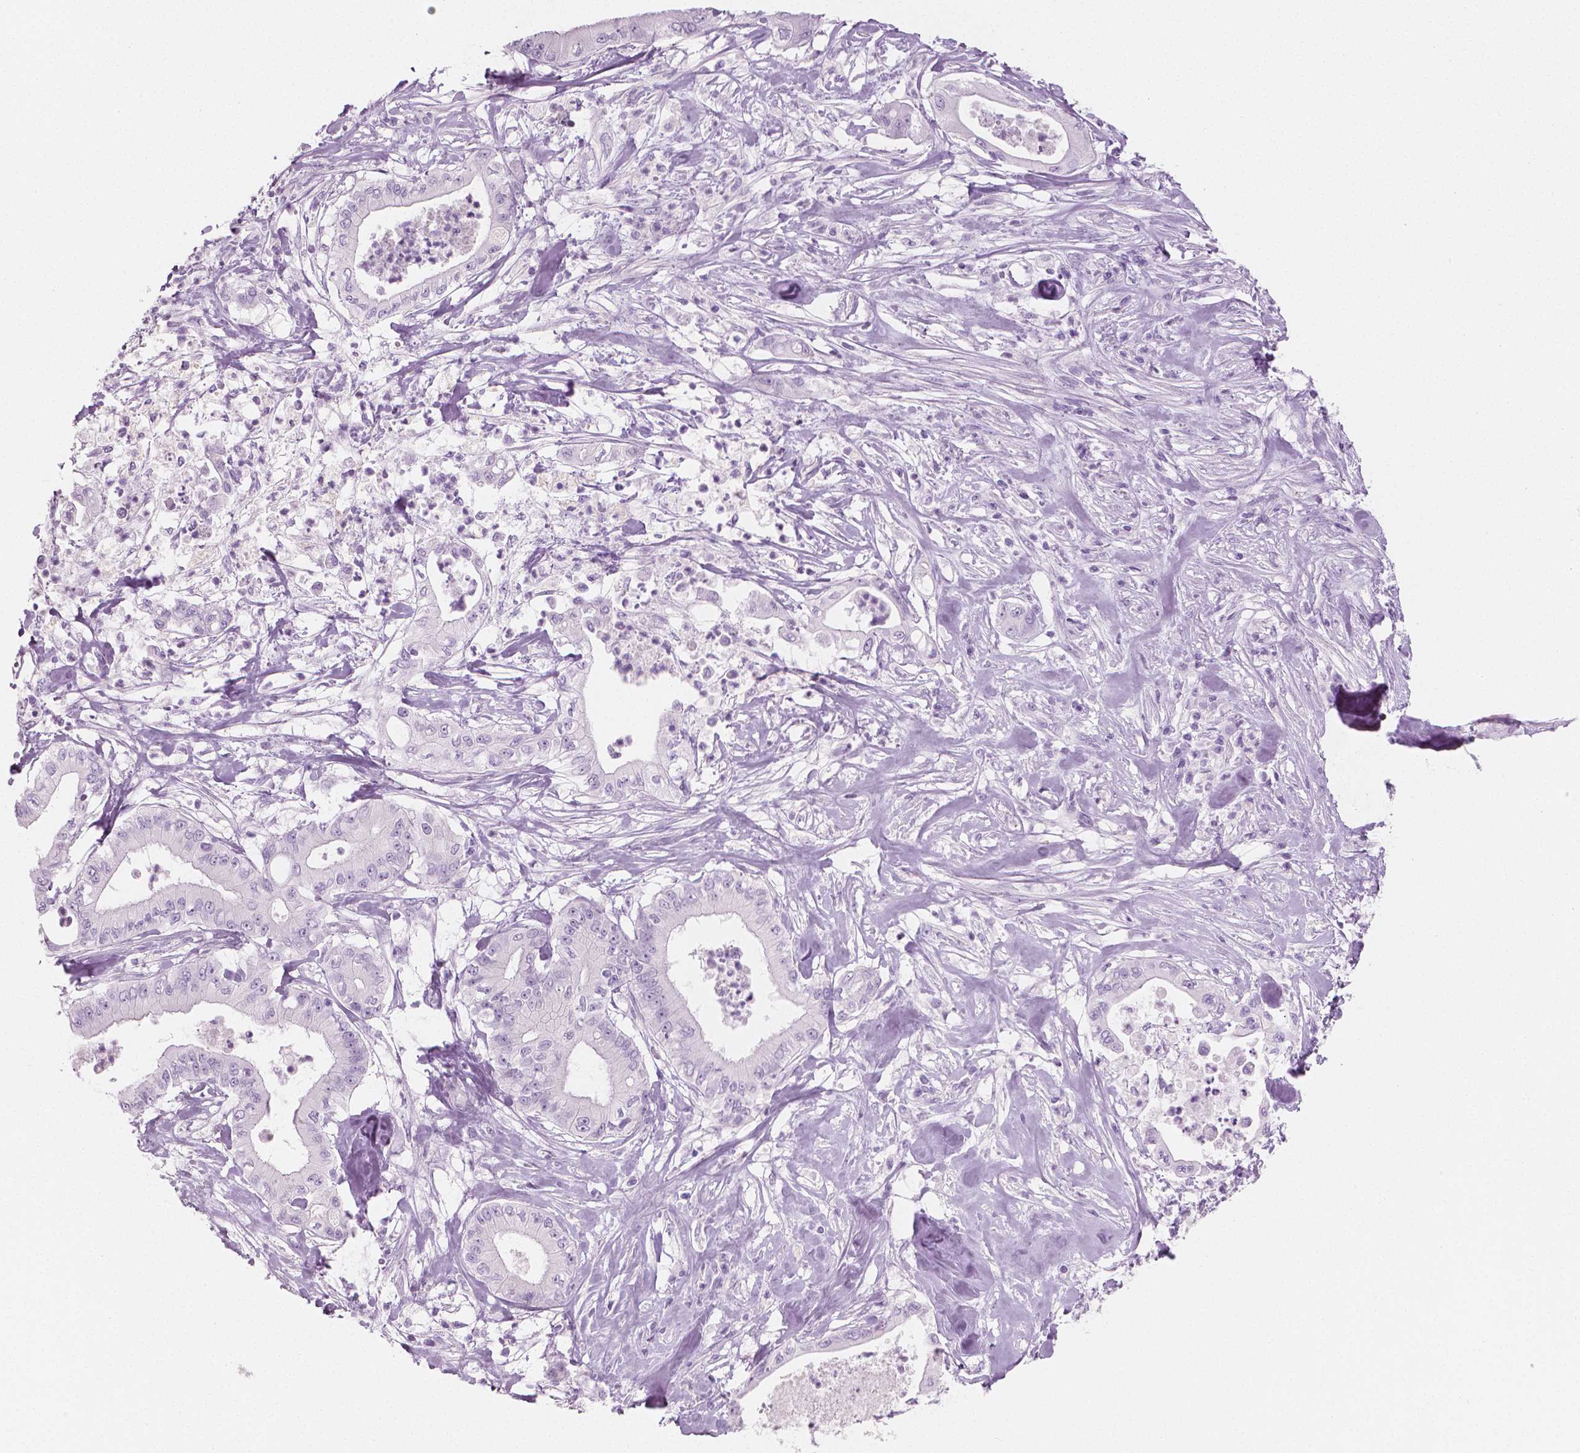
{"staining": {"intensity": "negative", "quantity": "none", "location": "none"}, "tissue": "pancreatic cancer", "cell_type": "Tumor cells", "image_type": "cancer", "snomed": [{"axis": "morphology", "description": "Adenocarcinoma, NOS"}, {"axis": "topography", "description": "Pancreas"}], "caption": "High magnification brightfield microscopy of pancreatic adenocarcinoma stained with DAB (brown) and counterstained with hematoxylin (blue): tumor cells show no significant positivity. The staining is performed using DAB (3,3'-diaminobenzidine) brown chromogen with nuclei counter-stained in using hematoxylin.", "gene": "PLIN4", "patient": {"sex": "male", "age": 71}}